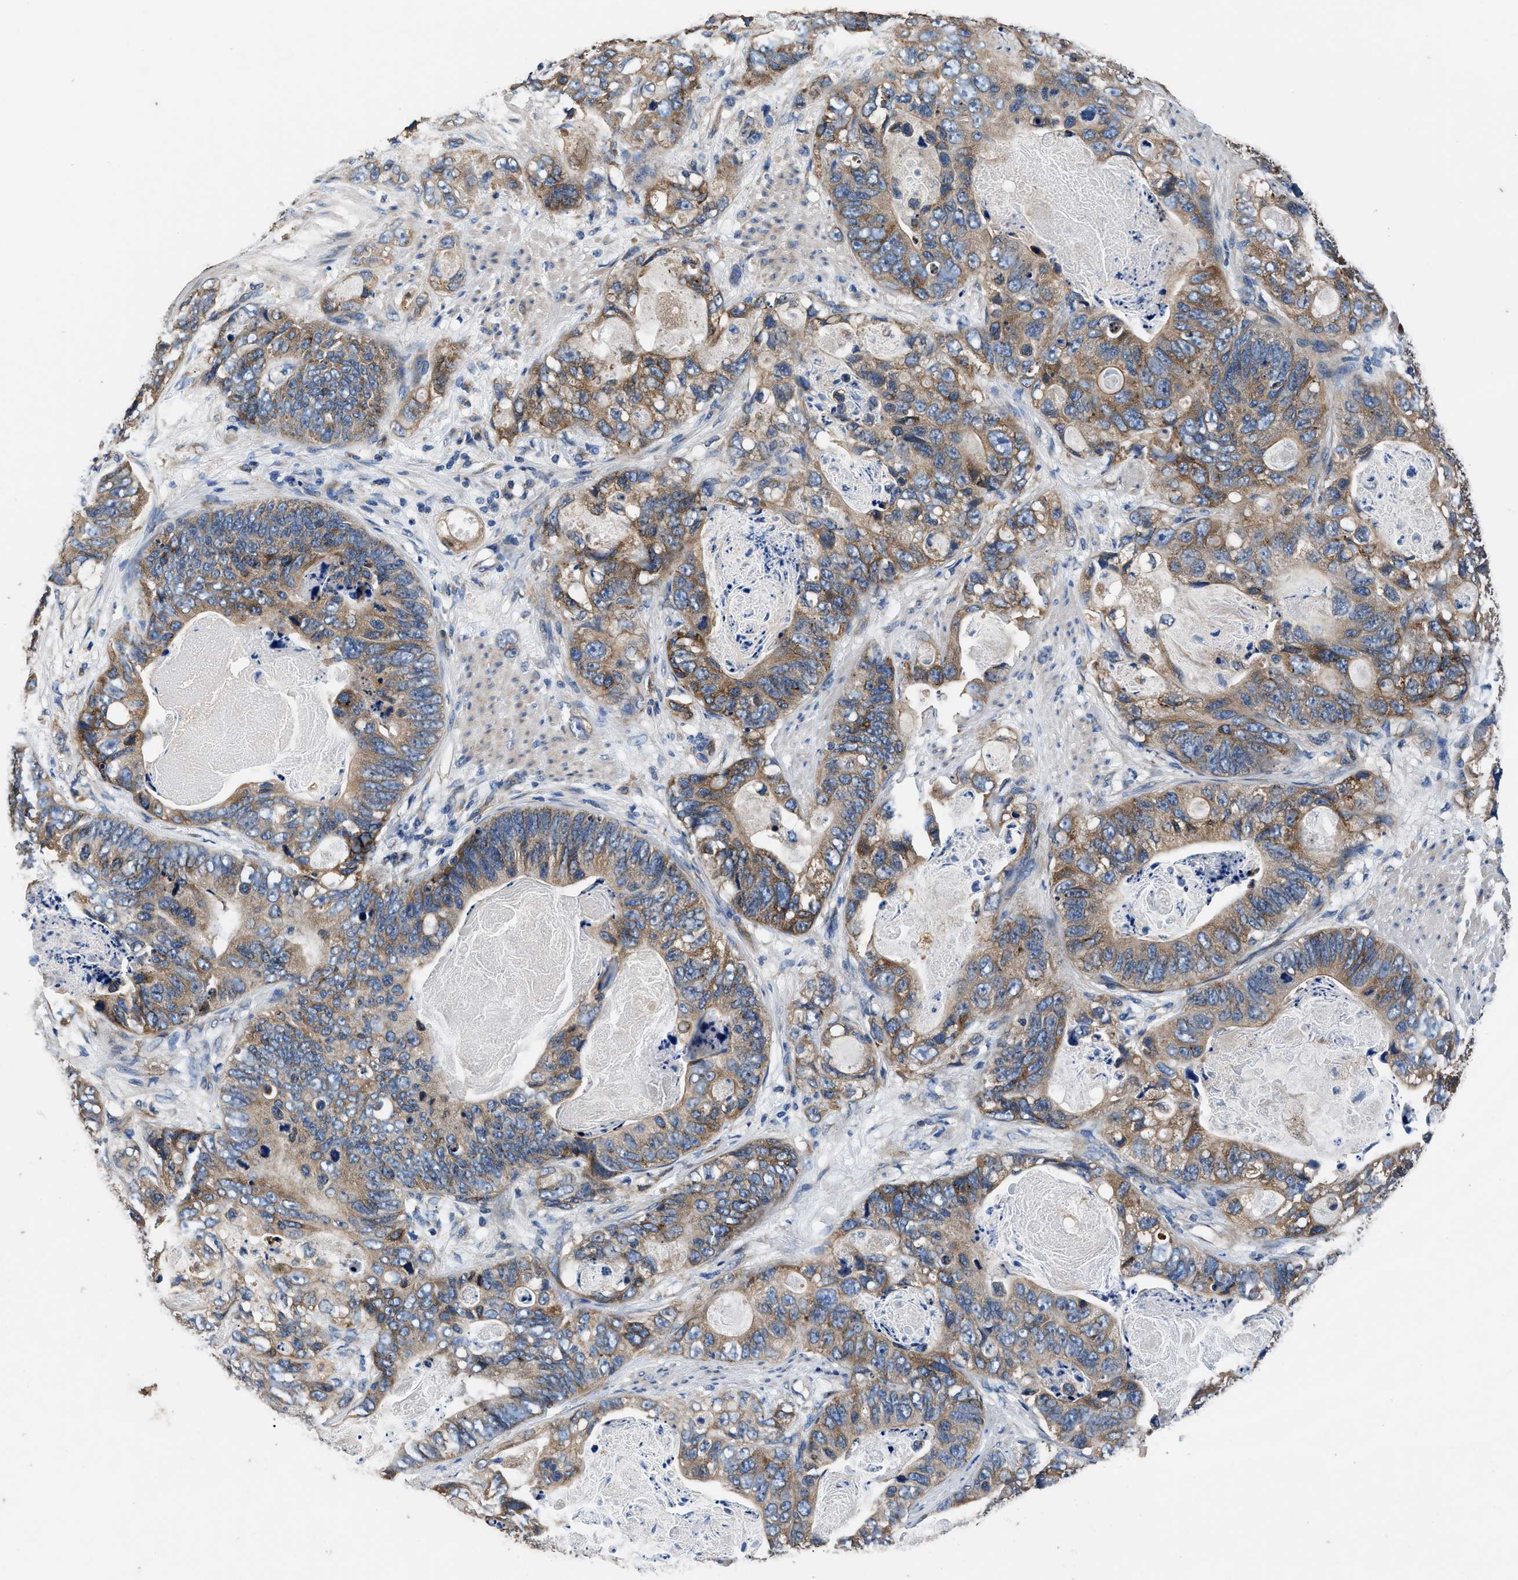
{"staining": {"intensity": "moderate", "quantity": ">75%", "location": "cytoplasmic/membranous"}, "tissue": "stomach cancer", "cell_type": "Tumor cells", "image_type": "cancer", "snomed": [{"axis": "morphology", "description": "Adenocarcinoma, NOS"}, {"axis": "topography", "description": "Stomach"}], "caption": "Immunohistochemistry (DAB (3,3'-diaminobenzidine)) staining of stomach cancer exhibits moderate cytoplasmic/membranous protein expression in about >75% of tumor cells. Using DAB (3,3'-diaminobenzidine) (brown) and hematoxylin (blue) stains, captured at high magnification using brightfield microscopy.", "gene": "DHRS7B", "patient": {"sex": "female", "age": 89}}